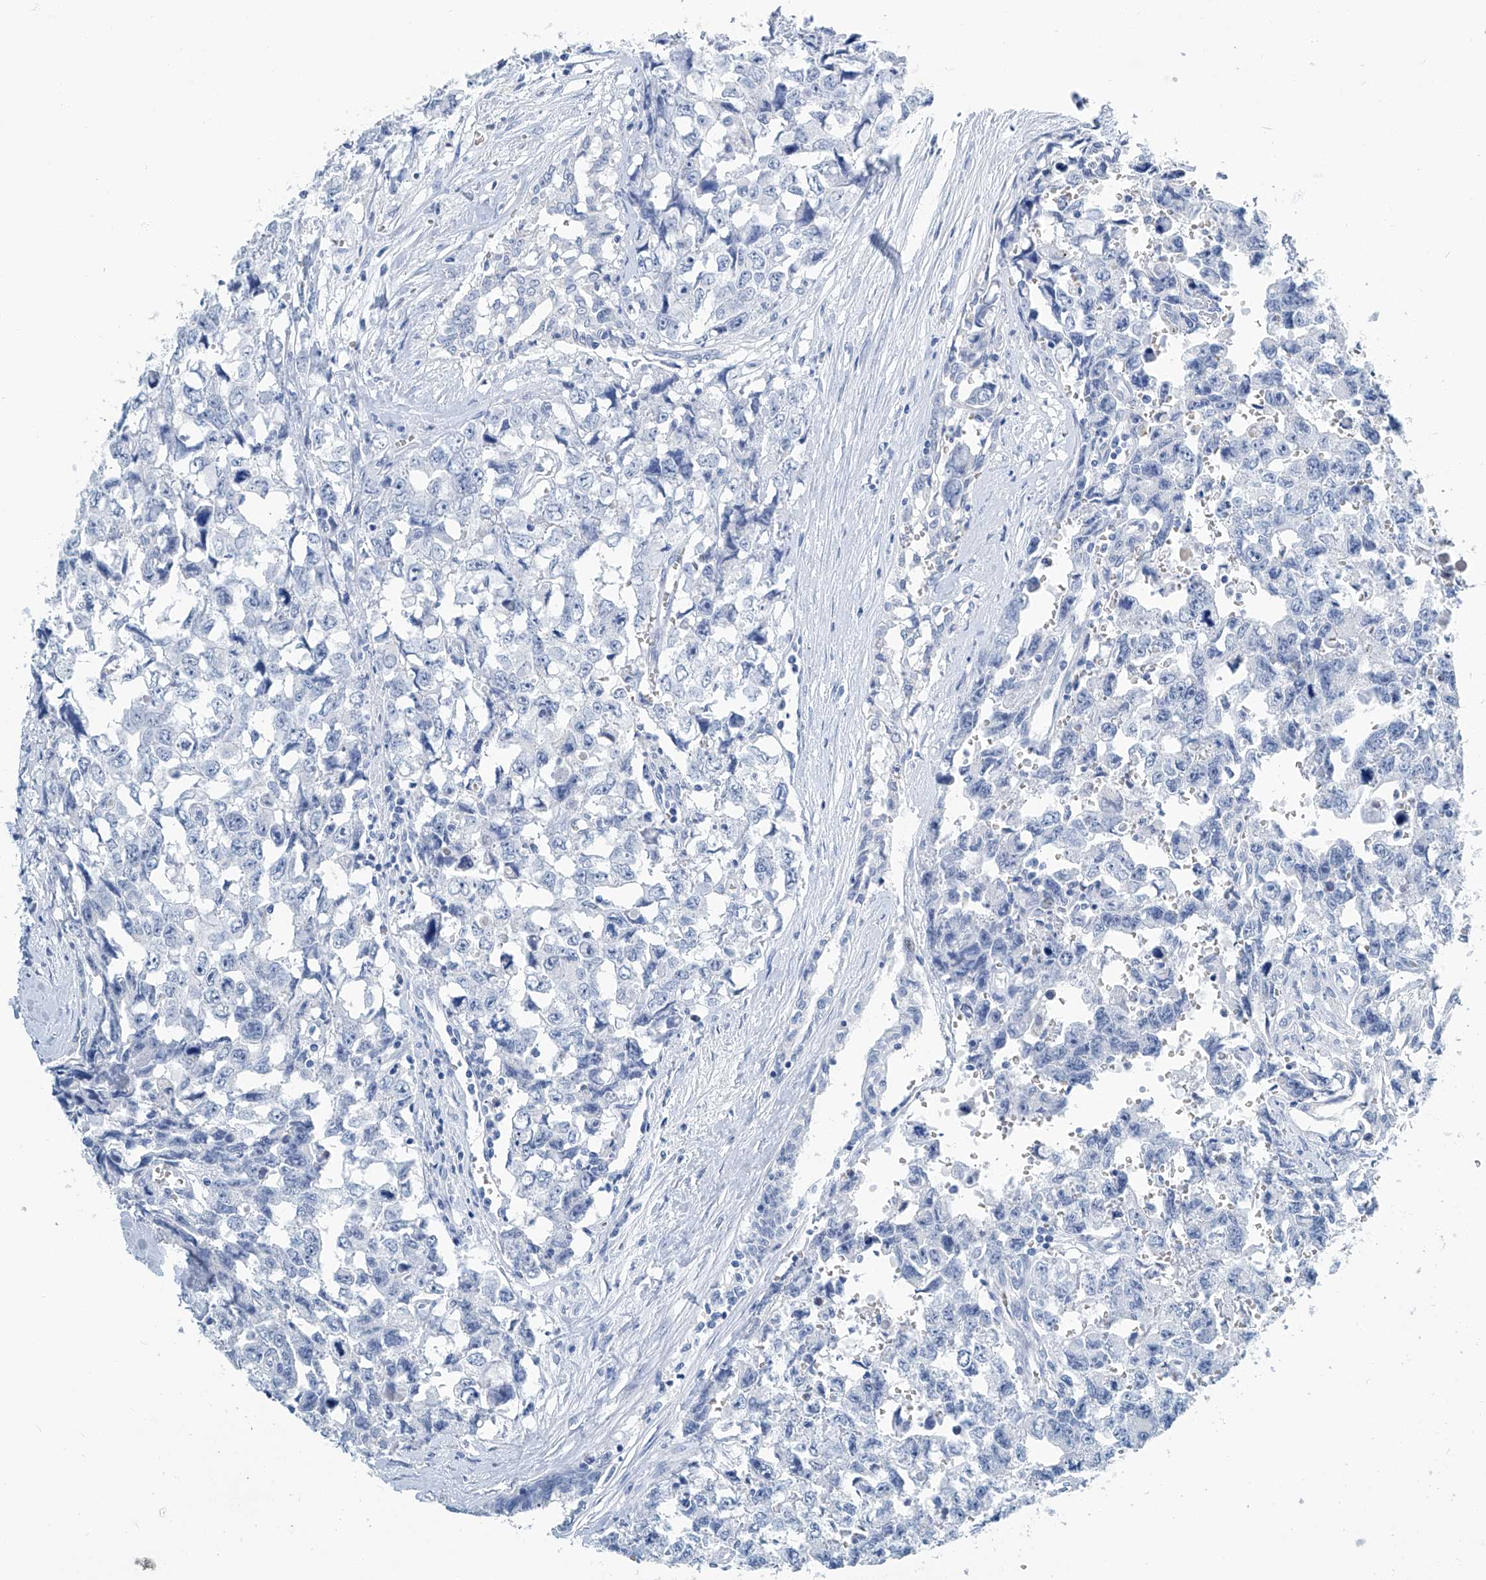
{"staining": {"intensity": "negative", "quantity": "none", "location": "none"}, "tissue": "testis cancer", "cell_type": "Tumor cells", "image_type": "cancer", "snomed": [{"axis": "morphology", "description": "Carcinoma, Embryonal, NOS"}, {"axis": "topography", "description": "Testis"}], "caption": "An image of testis cancer stained for a protein exhibits no brown staining in tumor cells.", "gene": "CYP2A7", "patient": {"sex": "male", "age": 31}}